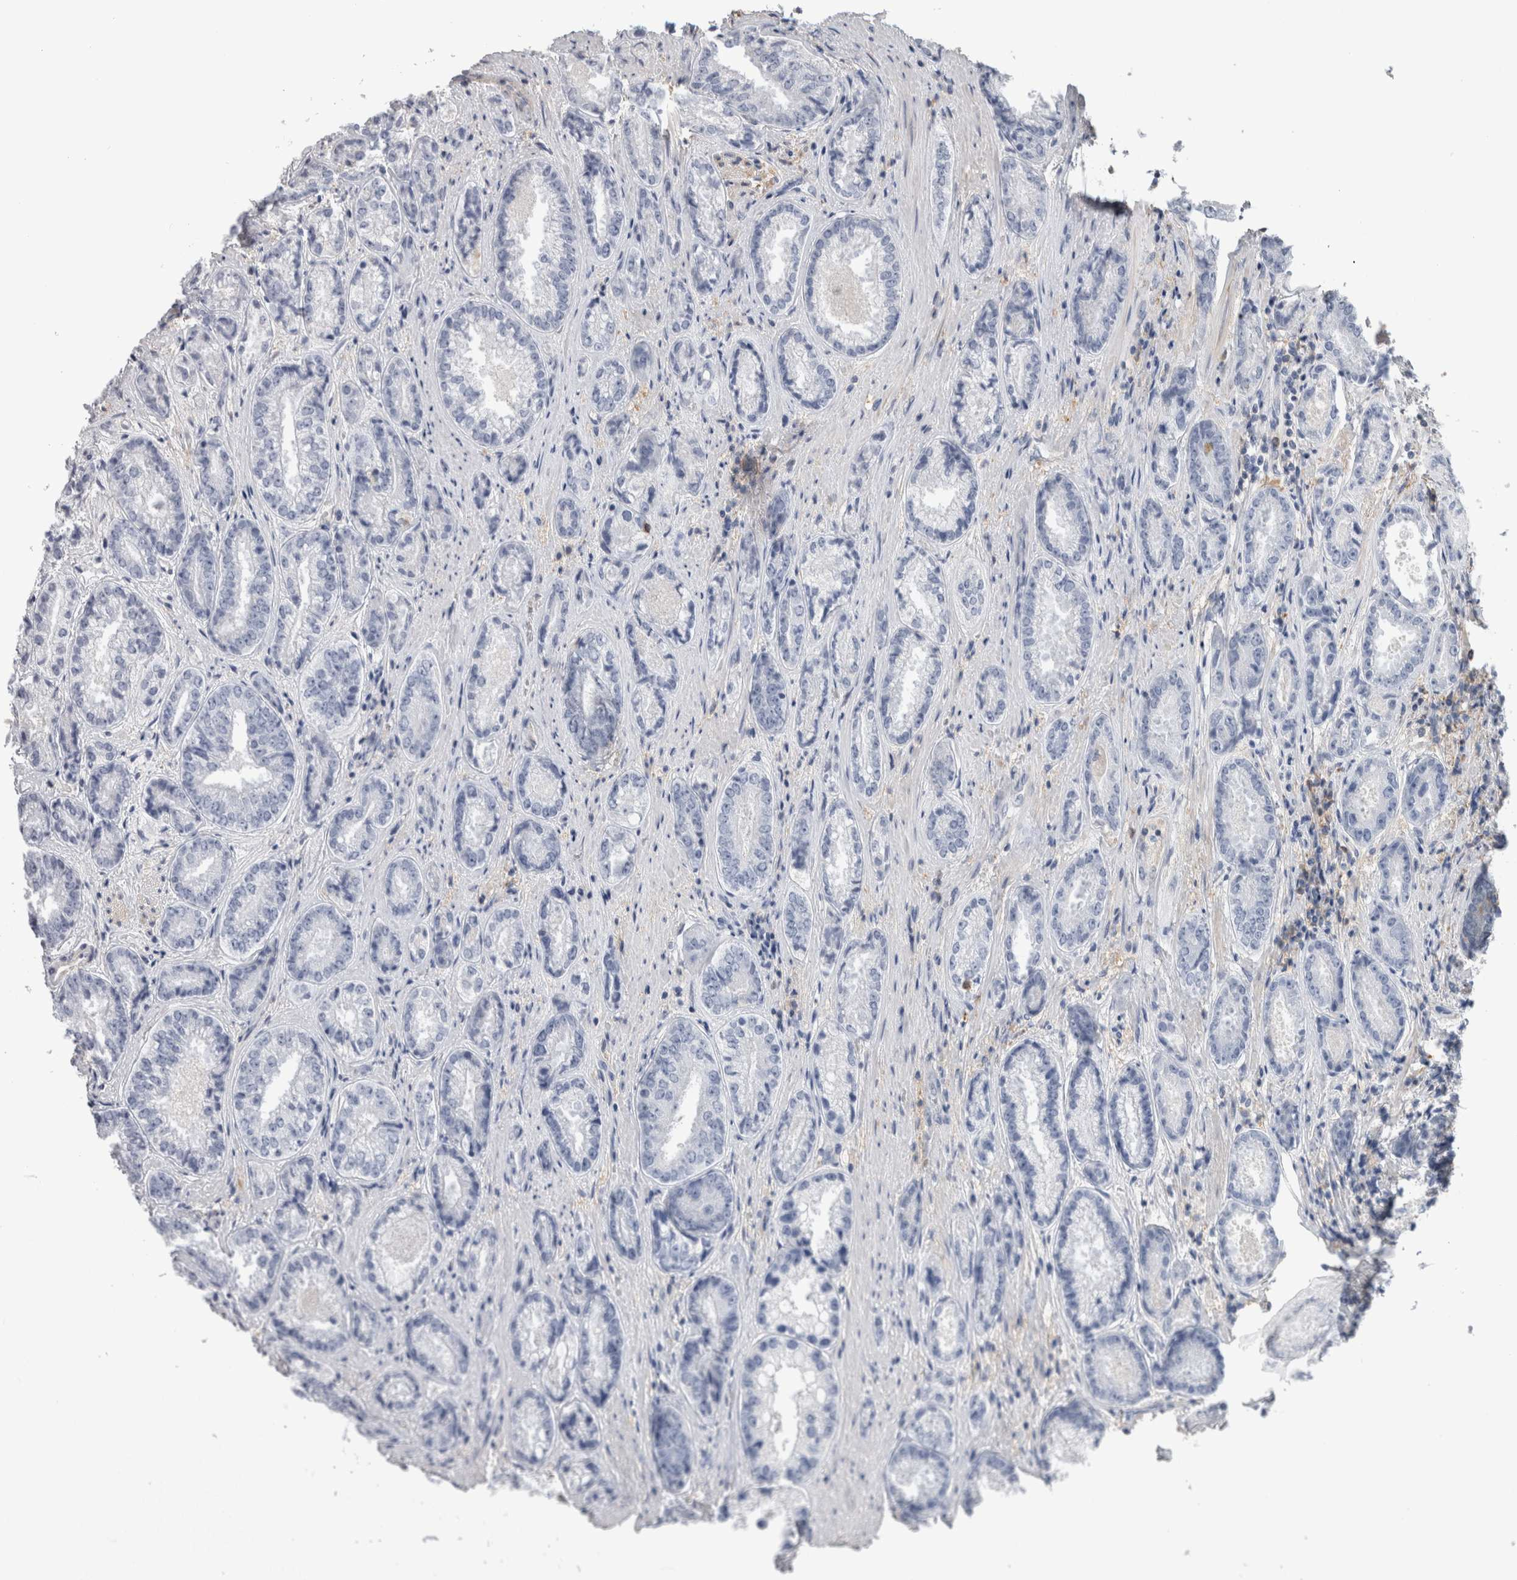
{"staining": {"intensity": "negative", "quantity": "none", "location": "none"}, "tissue": "prostate cancer", "cell_type": "Tumor cells", "image_type": "cancer", "snomed": [{"axis": "morphology", "description": "Adenocarcinoma, High grade"}, {"axis": "topography", "description": "Prostate"}], "caption": "IHC of human prostate cancer shows no expression in tumor cells.", "gene": "SCRN1", "patient": {"sex": "male", "age": 61}}